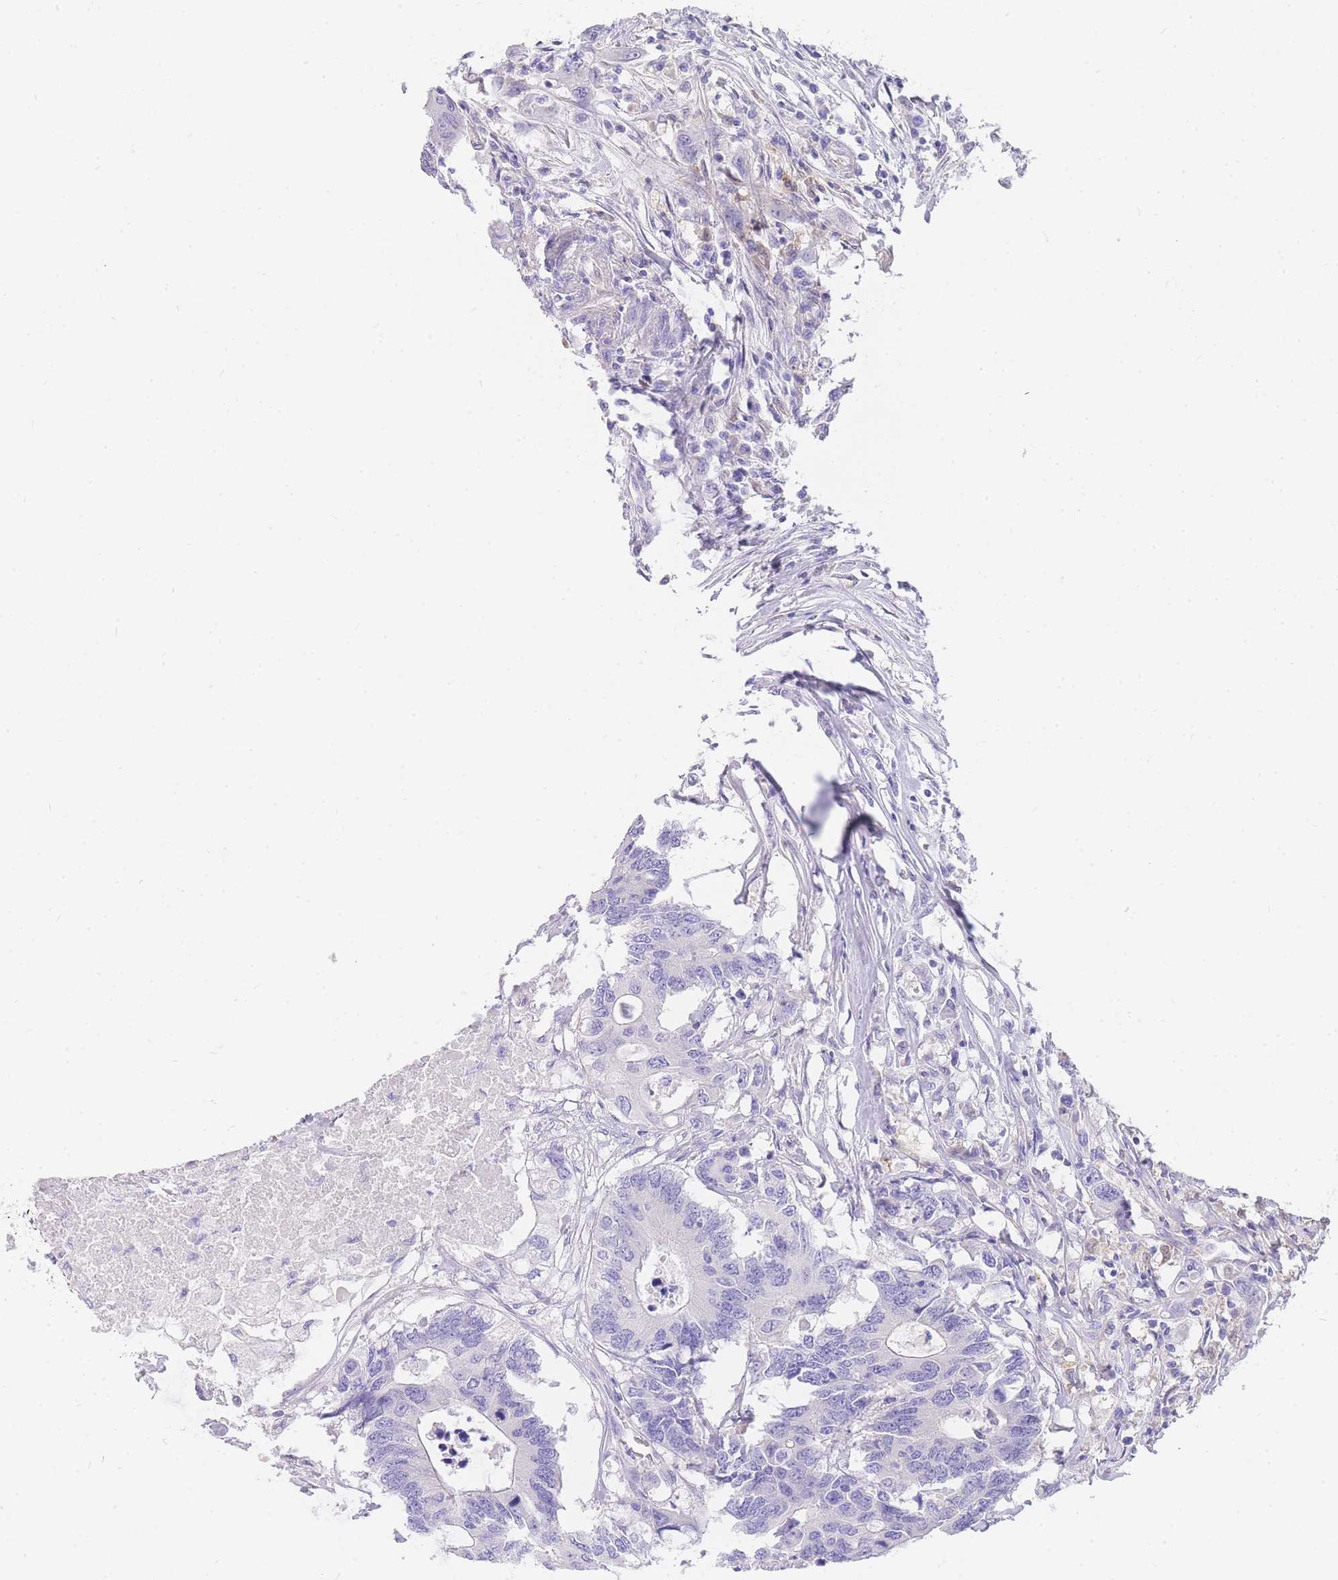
{"staining": {"intensity": "negative", "quantity": "none", "location": "none"}, "tissue": "colorectal cancer", "cell_type": "Tumor cells", "image_type": "cancer", "snomed": [{"axis": "morphology", "description": "Adenocarcinoma, NOS"}, {"axis": "topography", "description": "Colon"}], "caption": "This is an immunohistochemistry histopathology image of human adenocarcinoma (colorectal). There is no staining in tumor cells.", "gene": "SRSF12", "patient": {"sex": "male", "age": 71}}